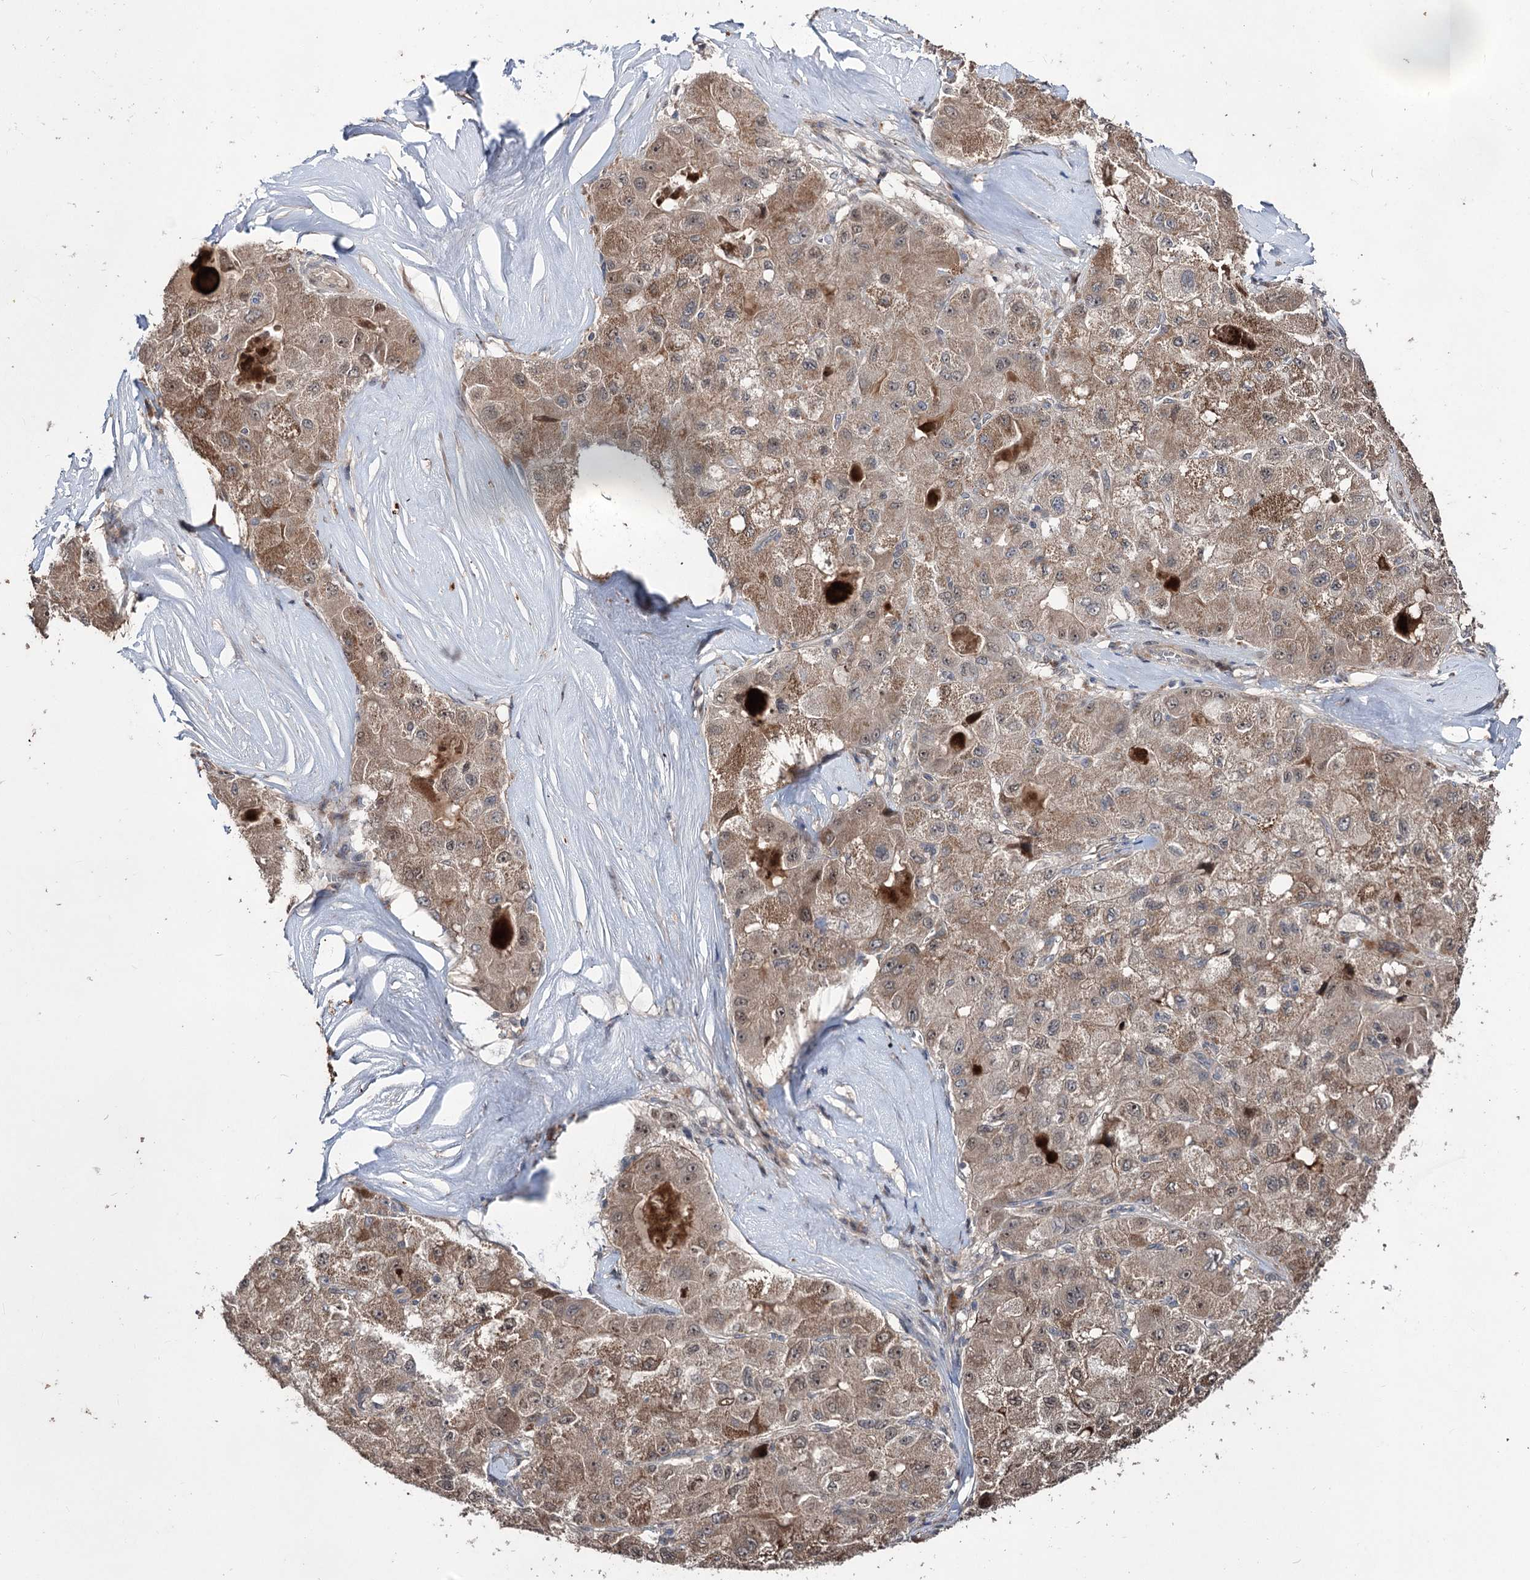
{"staining": {"intensity": "moderate", "quantity": ">75%", "location": "cytoplasmic/membranous"}, "tissue": "liver cancer", "cell_type": "Tumor cells", "image_type": "cancer", "snomed": [{"axis": "morphology", "description": "Carcinoma, Hepatocellular, NOS"}, {"axis": "topography", "description": "Liver"}], "caption": "The immunohistochemical stain highlights moderate cytoplasmic/membranous staining in tumor cells of hepatocellular carcinoma (liver) tissue.", "gene": "CPNE8", "patient": {"sex": "male", "age": 80}}